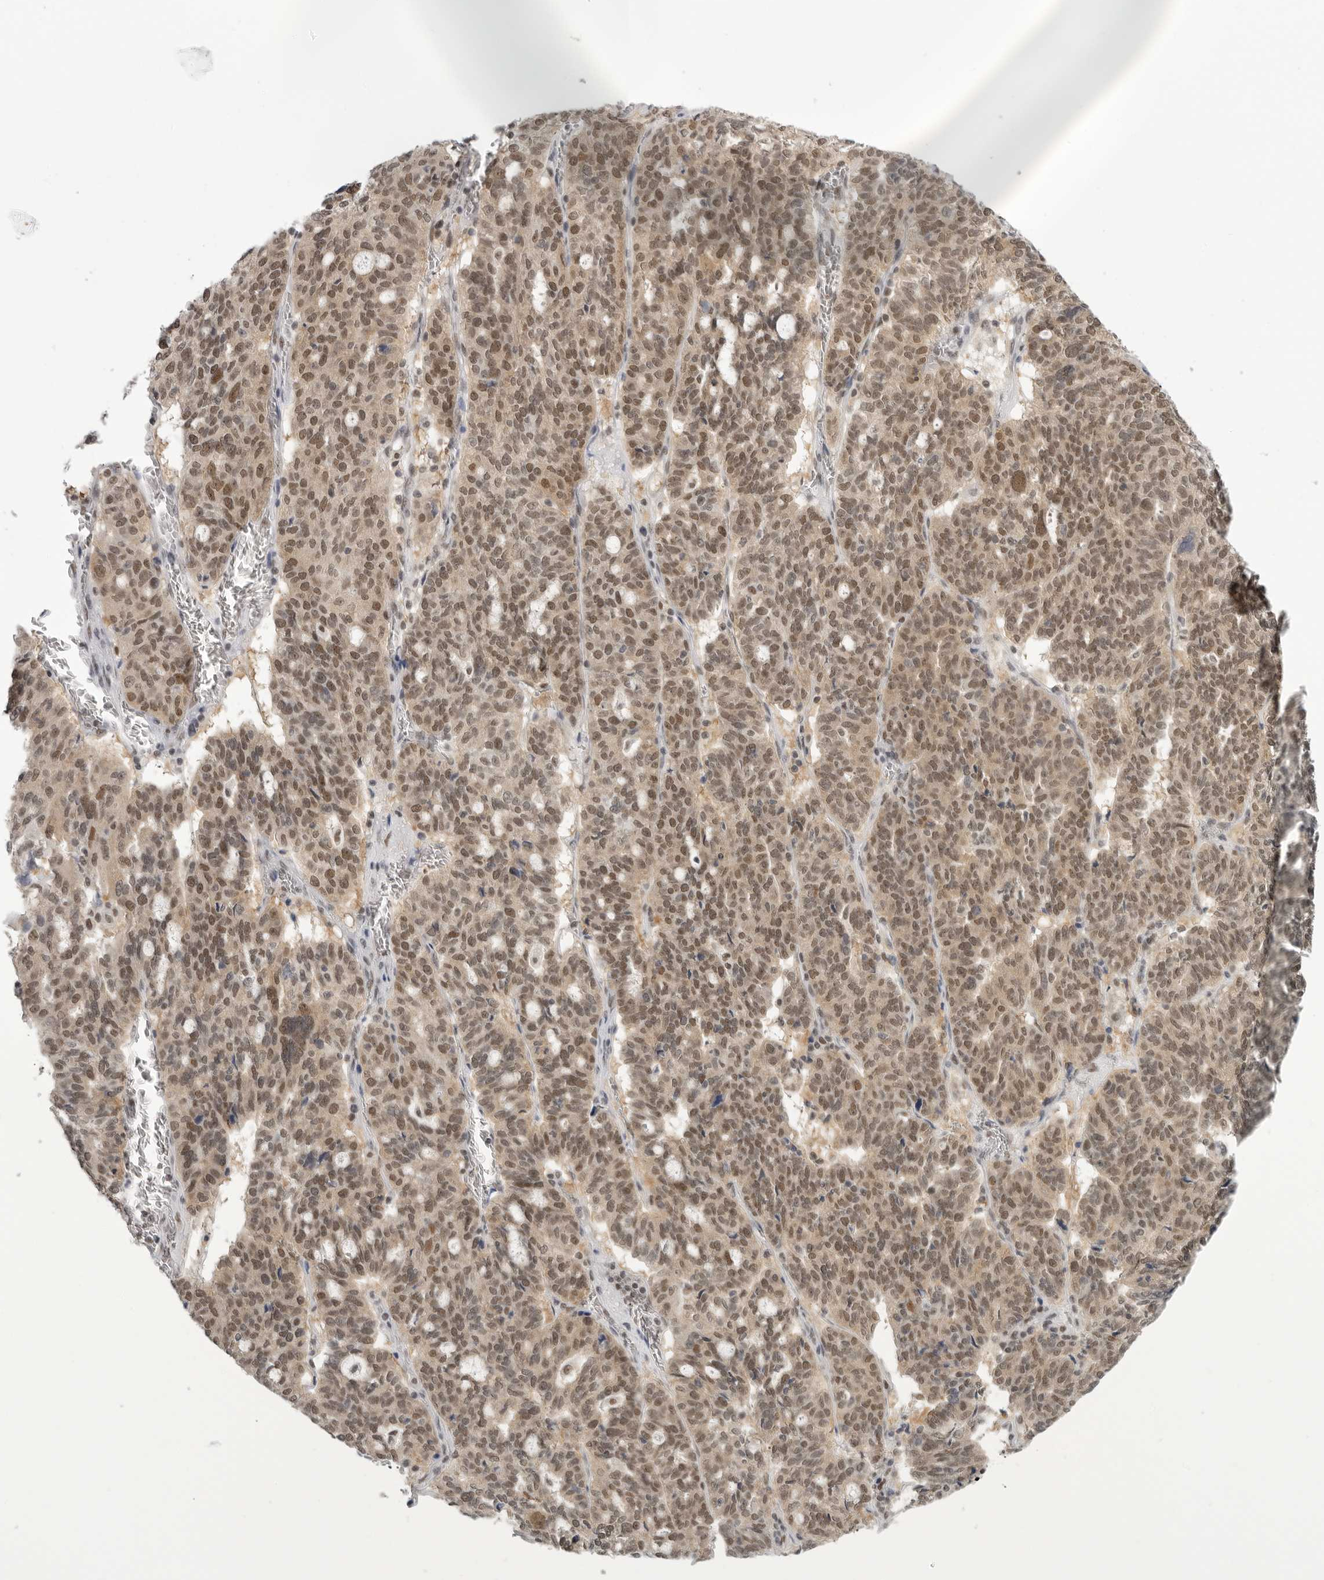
{"staining": {"intensity": "moderate", "quantity": ">75%", "location": "nuclear"}, "tissue": "ovarian cancer", "cell_type": "Tumor cells", "image_type": "cancer", "snomed": [{"axis": "morphology", "description": "Cystadenocarcinoma, serous, NOS"}, {"axis": "topography", "description": "Ovary"}], "caption": "A brown stain highlights moderate nuclear staining of a protein in serous cystadenocarcinoma (ovarian) tumor cells.", "gene": "RPA2", "patient": {"sex": "female", "age": 59}}